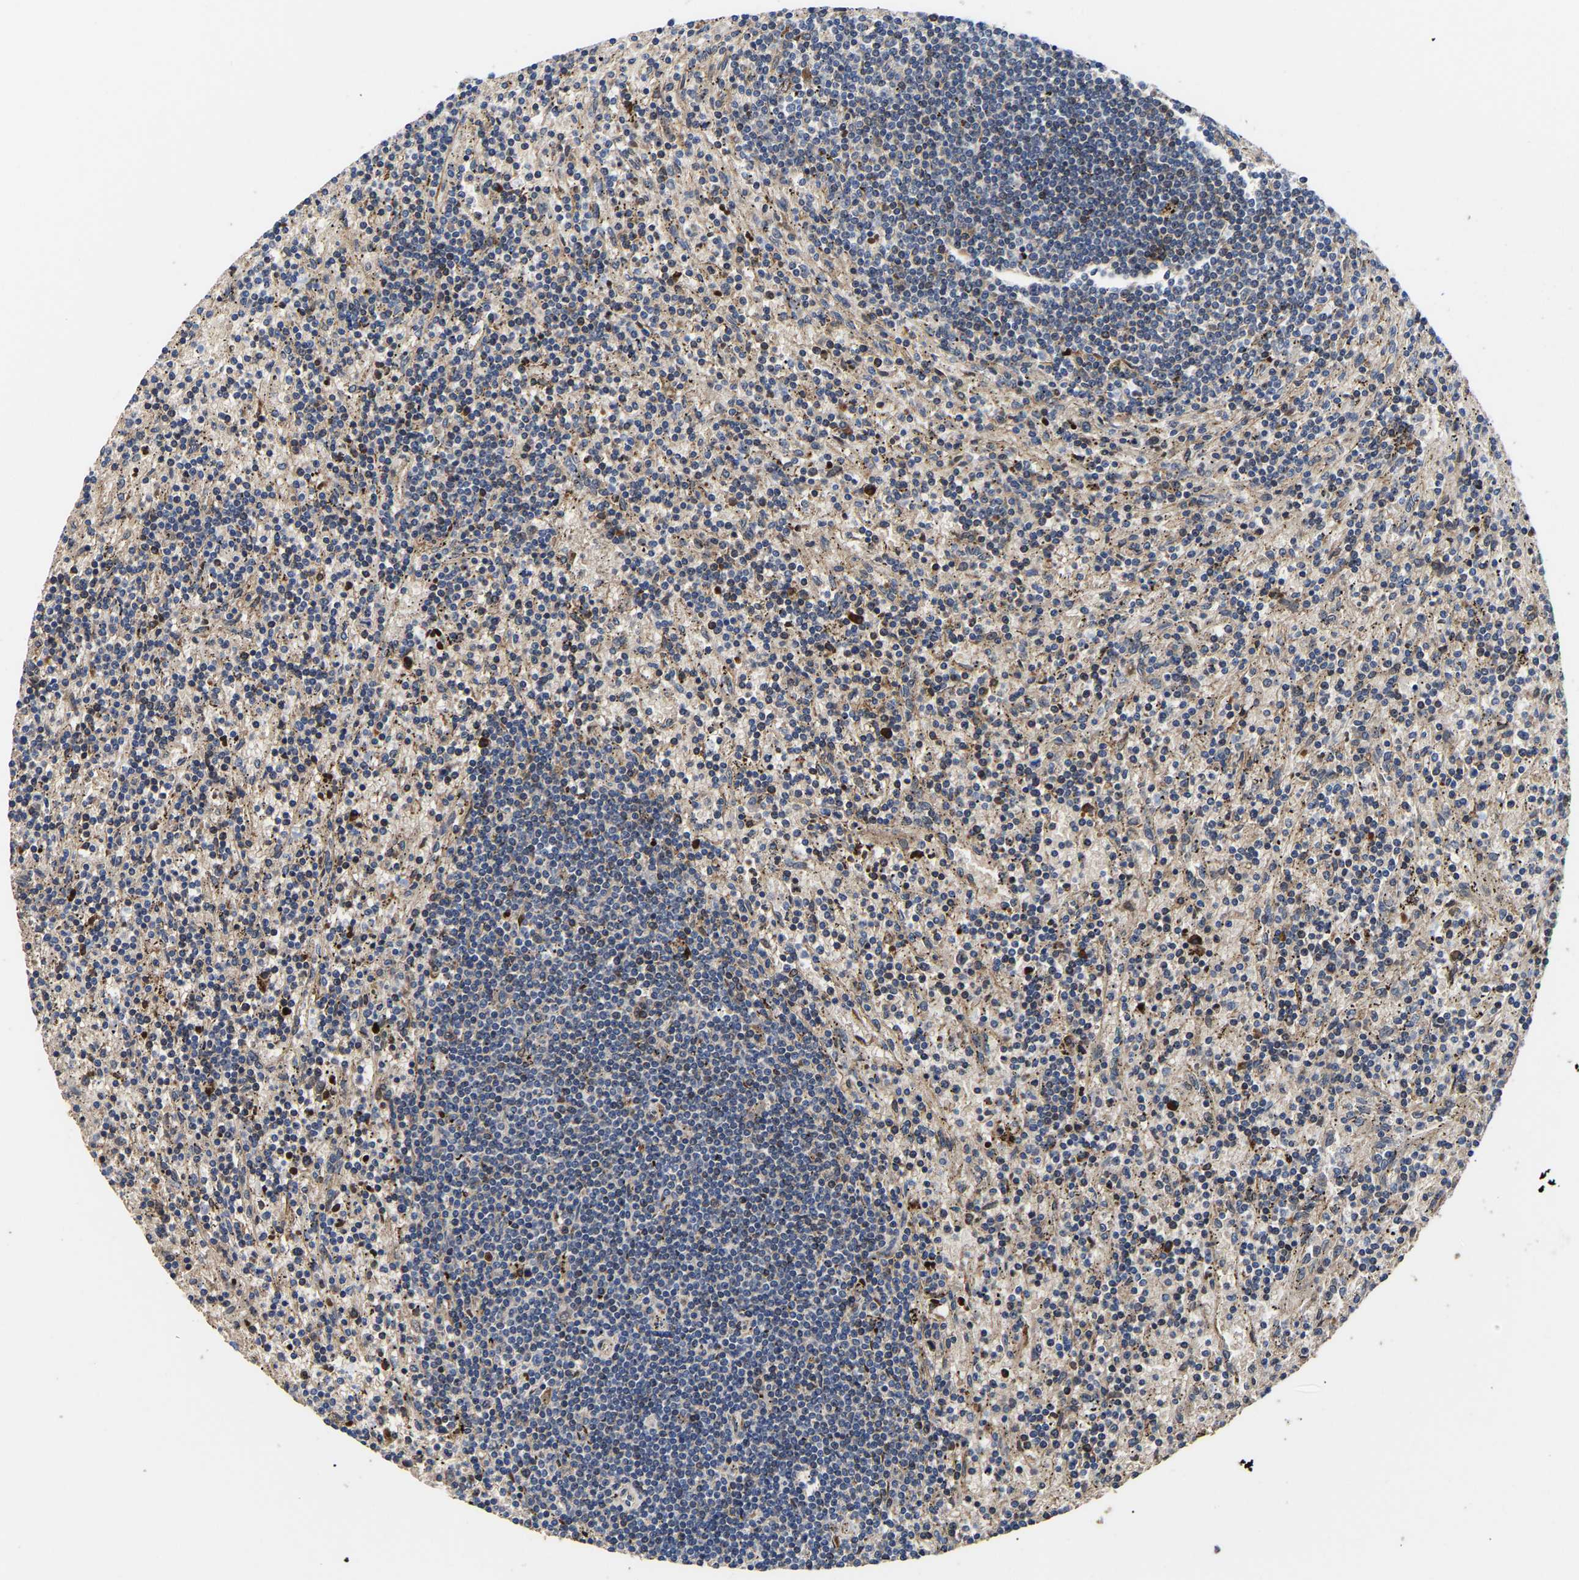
{"staining": {"intensity": "negative", "quantity": "none", "location": "none"}, "tissue": "lymphoma", "cell_type": "Tumor cells", "image_type": "cancer", "snomed": [{"axis": "morphology", "description": "Malignant lymphoma, non-Hodgkin's type, Low grade"}, {"axis": "topography", "description": "Spleen"}], "caption": "Human lymphoma stained for a protein using immunohistochemistry shows no staining in tumor cells.", "gene": "RINT1", "patient": {"sex": "male", "age": 76}}